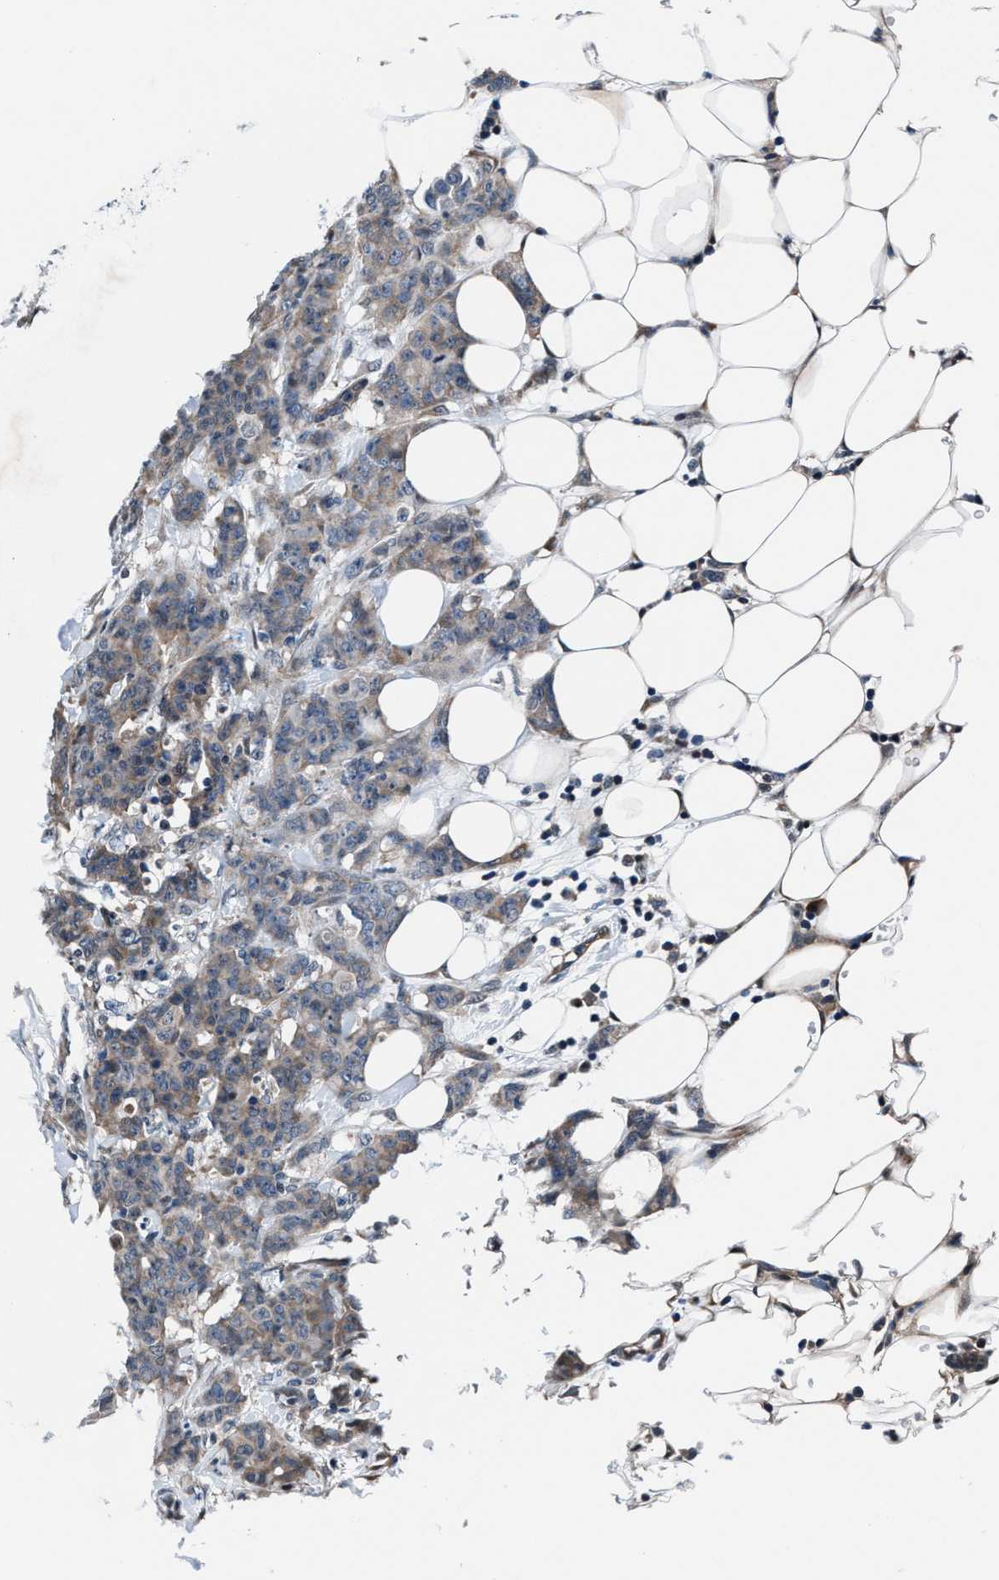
{"staining": {"intensity": "weak", "quantity": "<25%", "location": "cytoplasmic/membranous"}, "tissue": "breast cancer", "cell_type": "Tumor cells", "image_type": "cancer", "snomed": [{"axis": "morphology", "description": "Normal tissue, NOS"}, {"axis": "morphology", "description": "Duct carcinoma"}, {"axis": "topography", "description": "Breast"}], "caption": "An IHC photomicrograph of breast infiltrating ductal carcinoma is shown. There is no staining in tumor cells of breast infiltrating ductal carcinoma.", "gene": "PRPSAP2", "patient": {"sex": "female", "age": 40}}